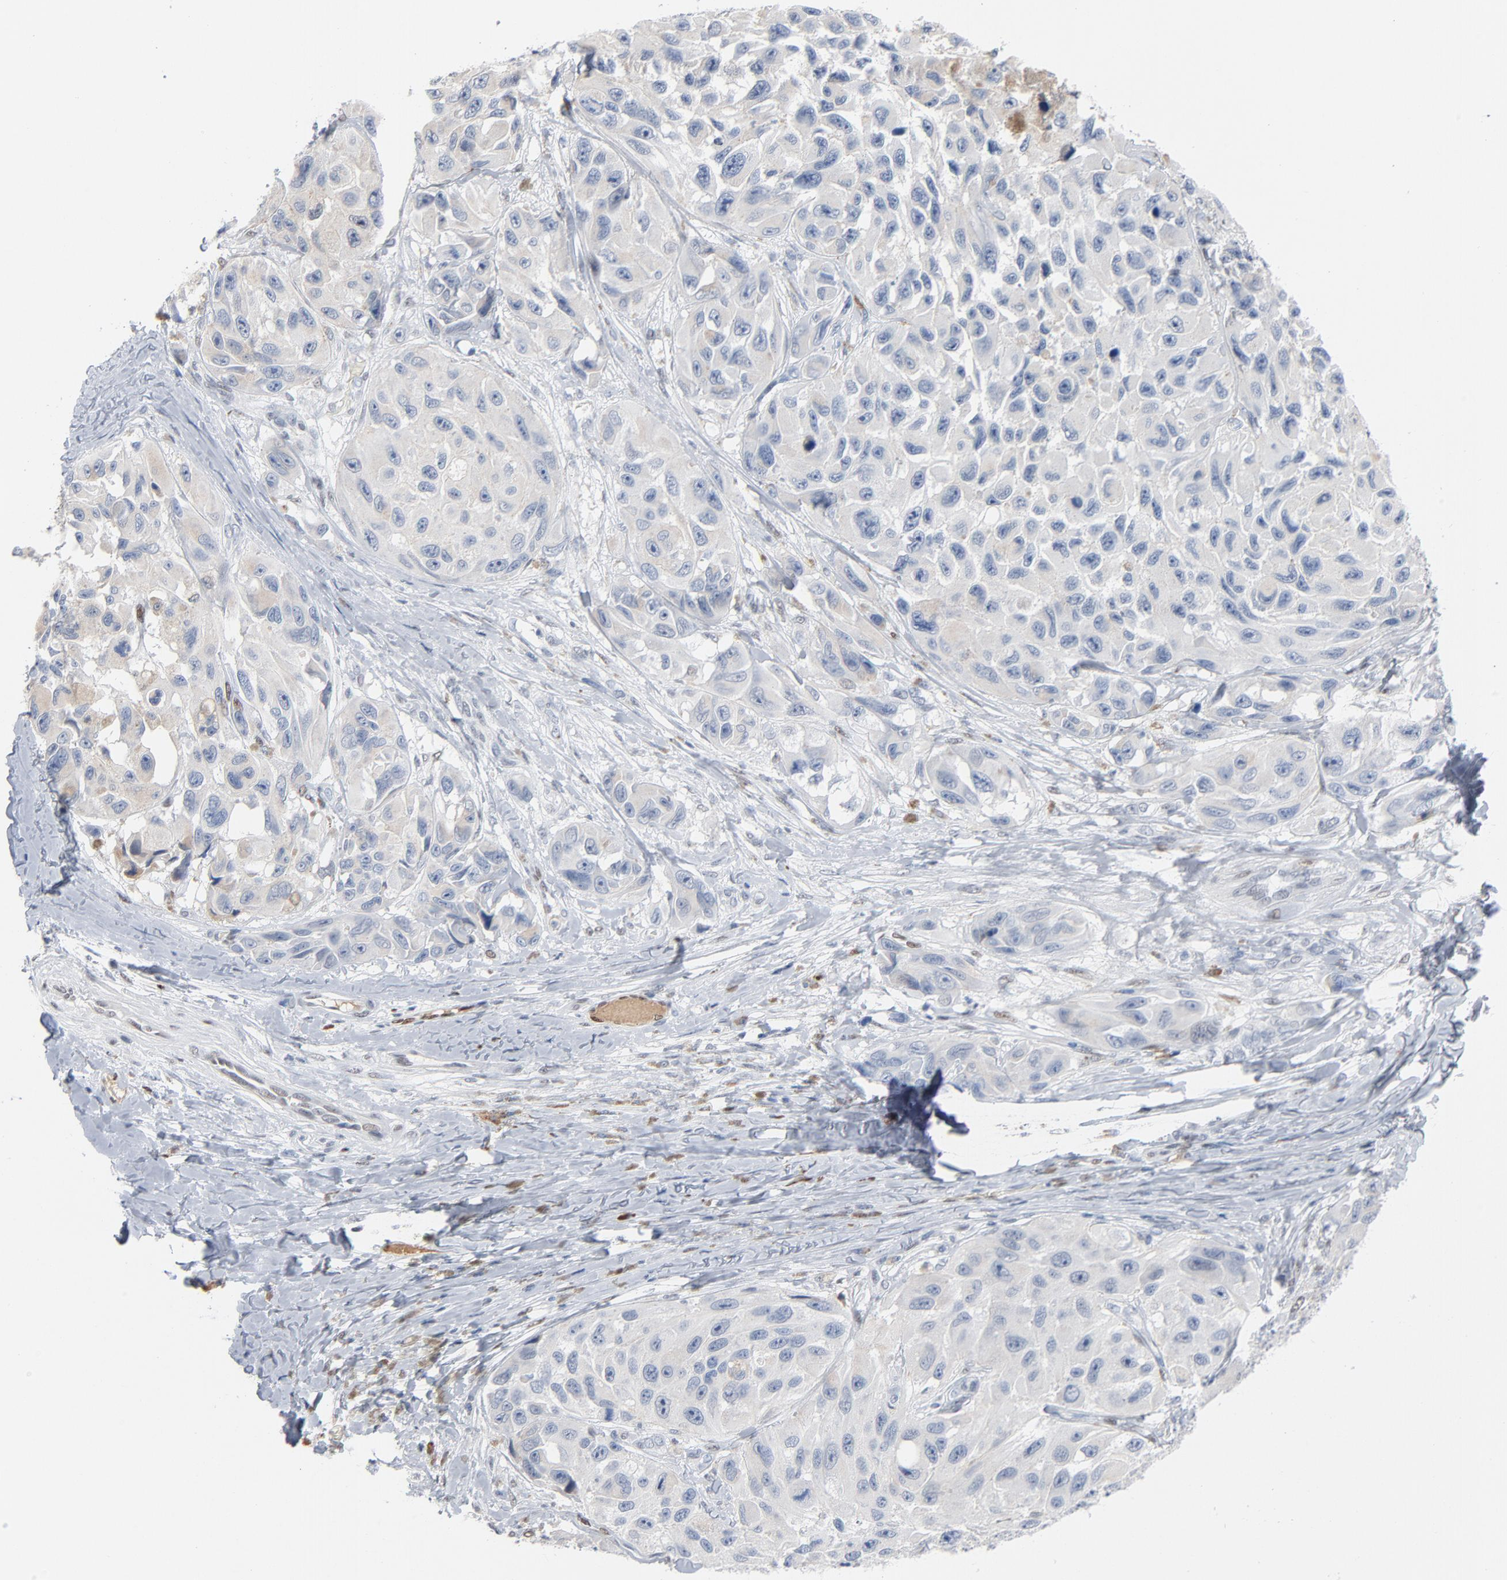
{"staining": {"intensity": "negative", "quantity": "none", "location": "none"}, "tissue": "melanoma", "cell_type": "Tumor cells", "image_type": "cancer", "snomed": [{"axis": "morphology", "description": "Malignant melanoma, NOS"}, {"axis": "topography", "description": "Skin"}], "caption": "Melanoma was stained to show a protein in brown. There is no significant staining in tumor cells.", "gene": "FOXP1", "patient": {"sex": "female", "age": 73}}